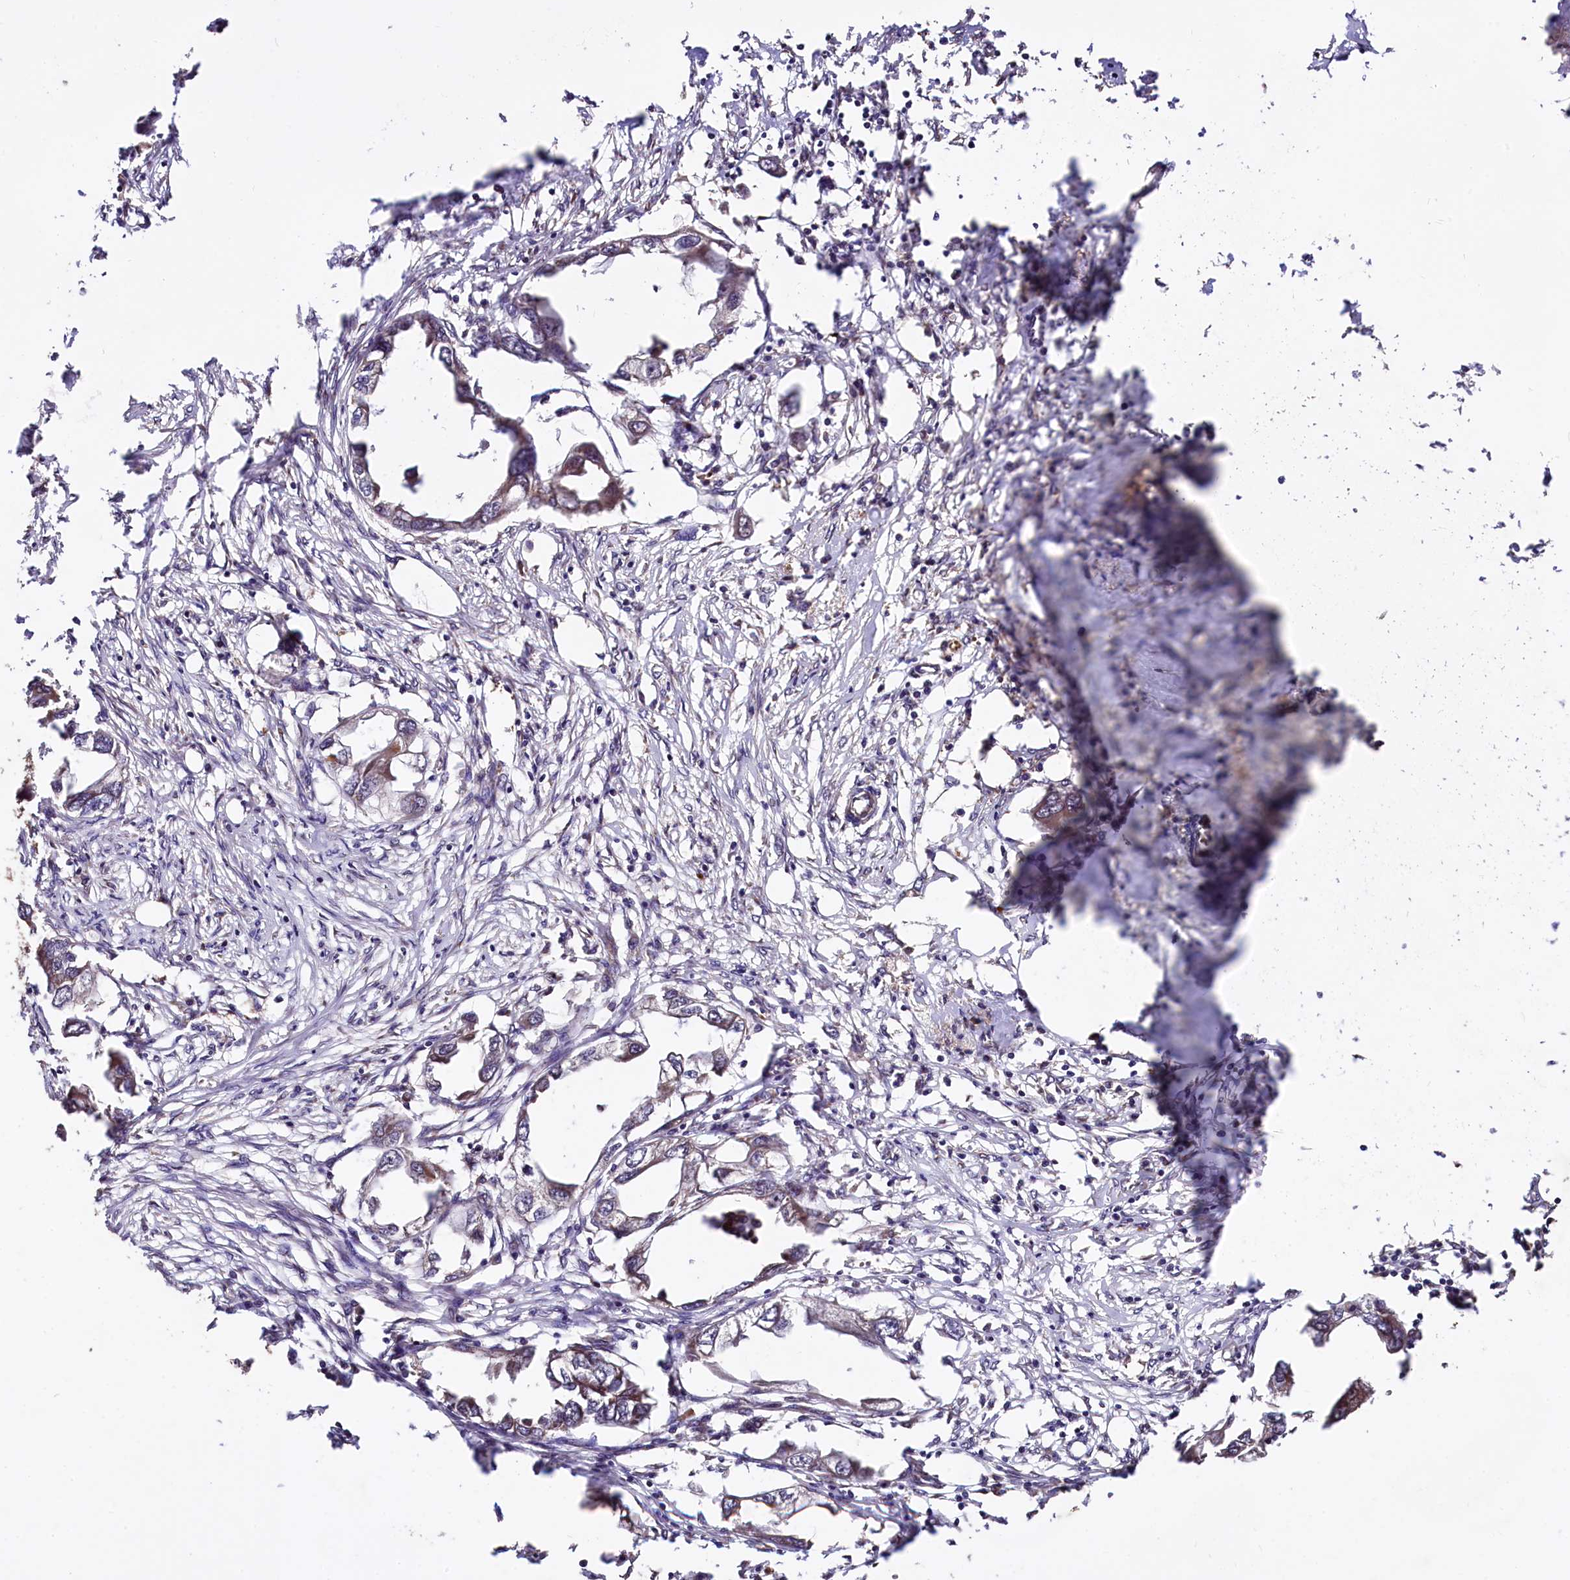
{"staining": {"intensity": "weak", "quantity": "<25%", "location": "cytoplasmic/membranous"}, "tissue": "endometrial cancer", "cell_type": "Tumor cells", "image_type": "cancer", "snomed": [{"axis": "morphology", "description": "Adenocarcinoma, NOS"}, {"axis": "morphology", "description": "Adenocarcinoma, metastatic, NOS"}, {"axis": "topography", "description": "Adipose tissue"}, {"axis": "topography", "description": "Endometrium"}], "caption": "There is no significant expression in tumor cells of endometrial cancer.", "gene": "TBCEL", "patient": {"sex": "female", "age": 67}}